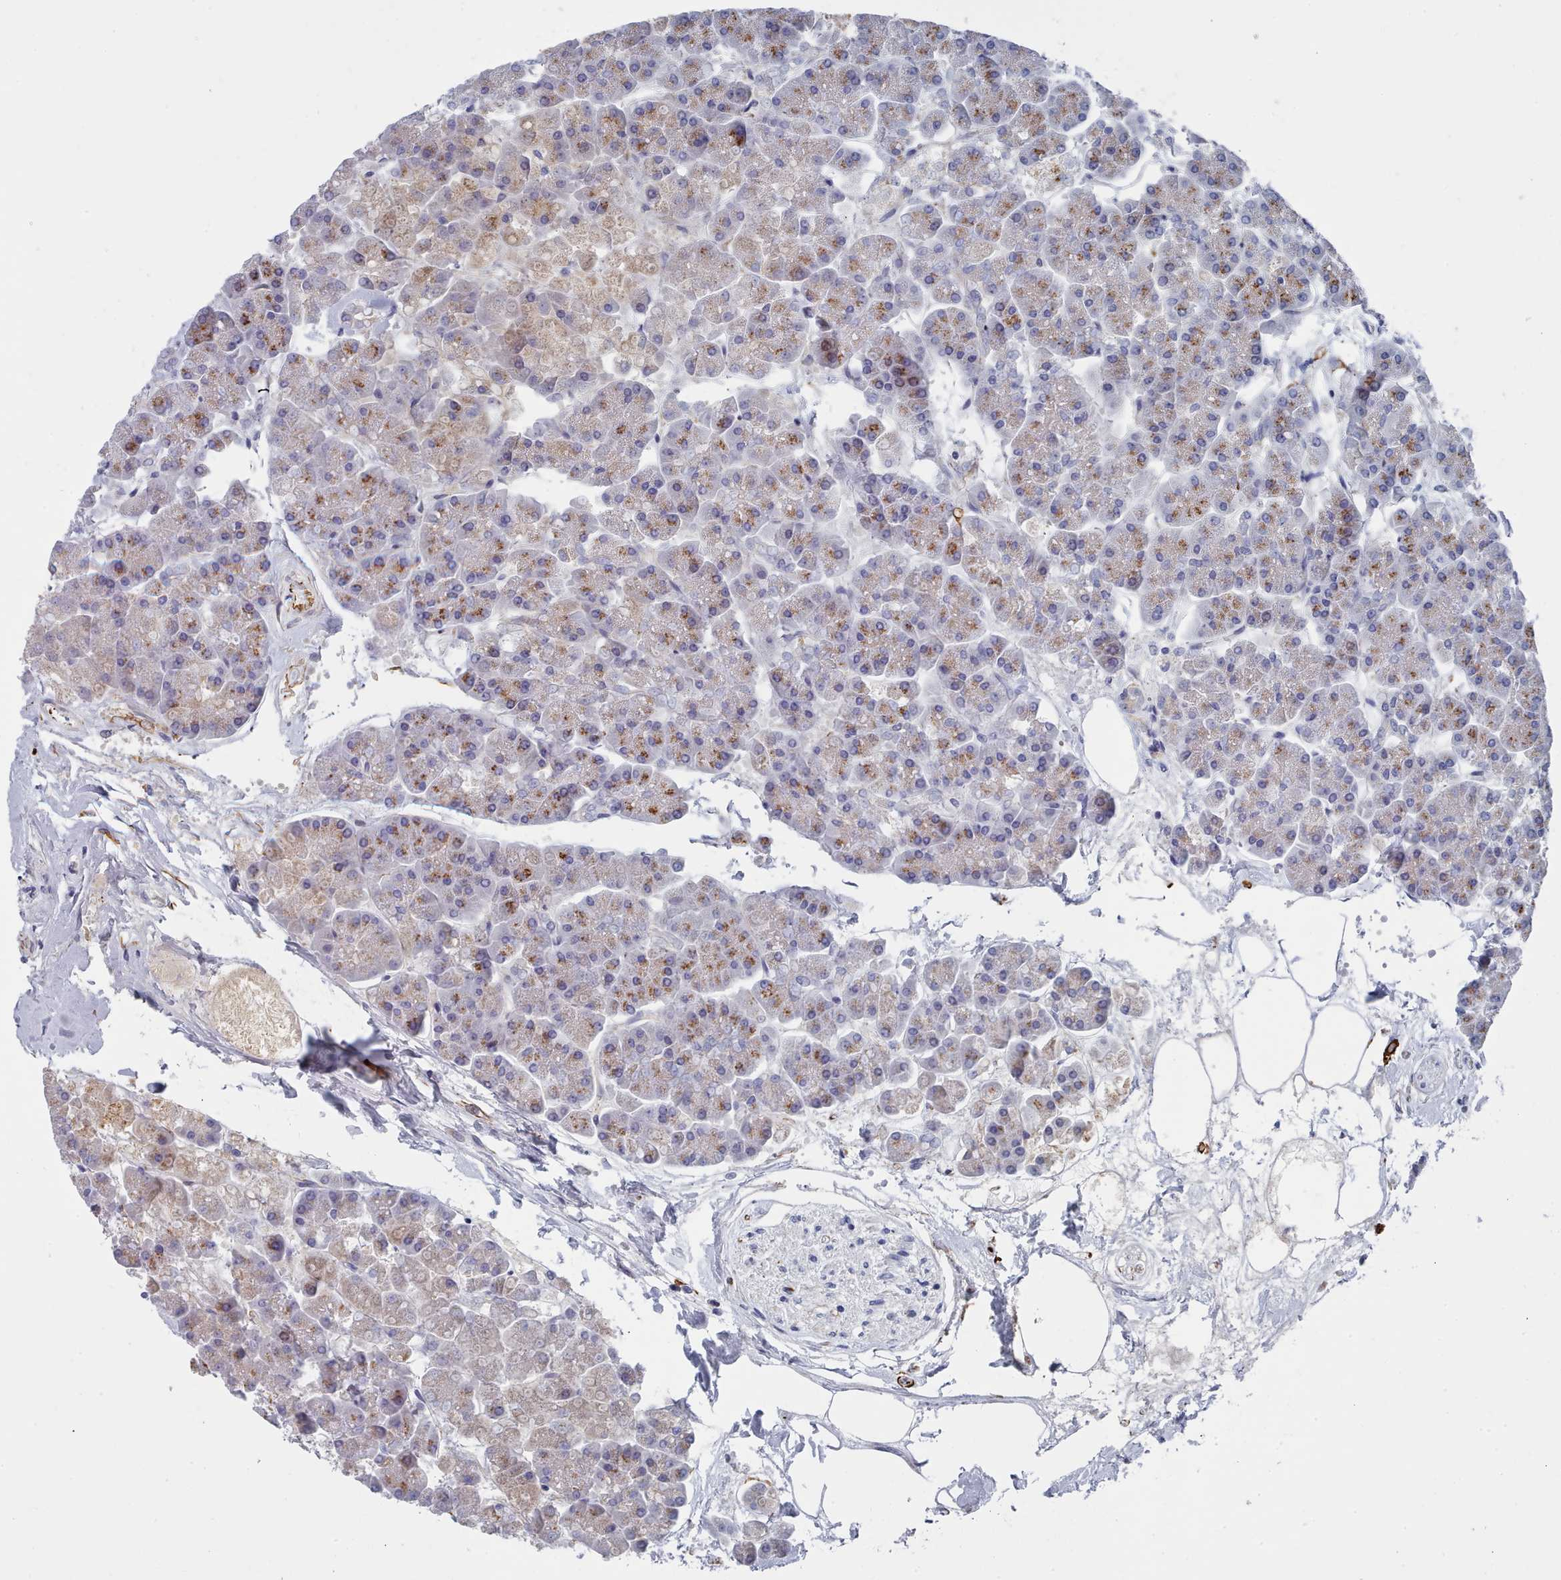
{"staining": {"intensity": "moderate", "quantity": "25%-75%", "location": "cytoplasmic/membranous"}, "tissue": "pancreas", "cell_type": "Exocrine glandular cells", "image_type": "normal", "snomed": [{"axis": "morphology", "description": "Normal tissue, NOS"}, {"axis": "topography", "description": "Pancreas"}, {"axis": "topography", "description": "Peripheral nerve tissue"}], "caption": "Immunohistochemical staining of benign human pancreas reveals 25%-75% levels of moderate cytoplasmic/membranous protein expression in approximately 25%-75% of exocrine glandular cells.", "gene": "ENSG00000285188", "patient": {"sex": "male", "age": 54}}